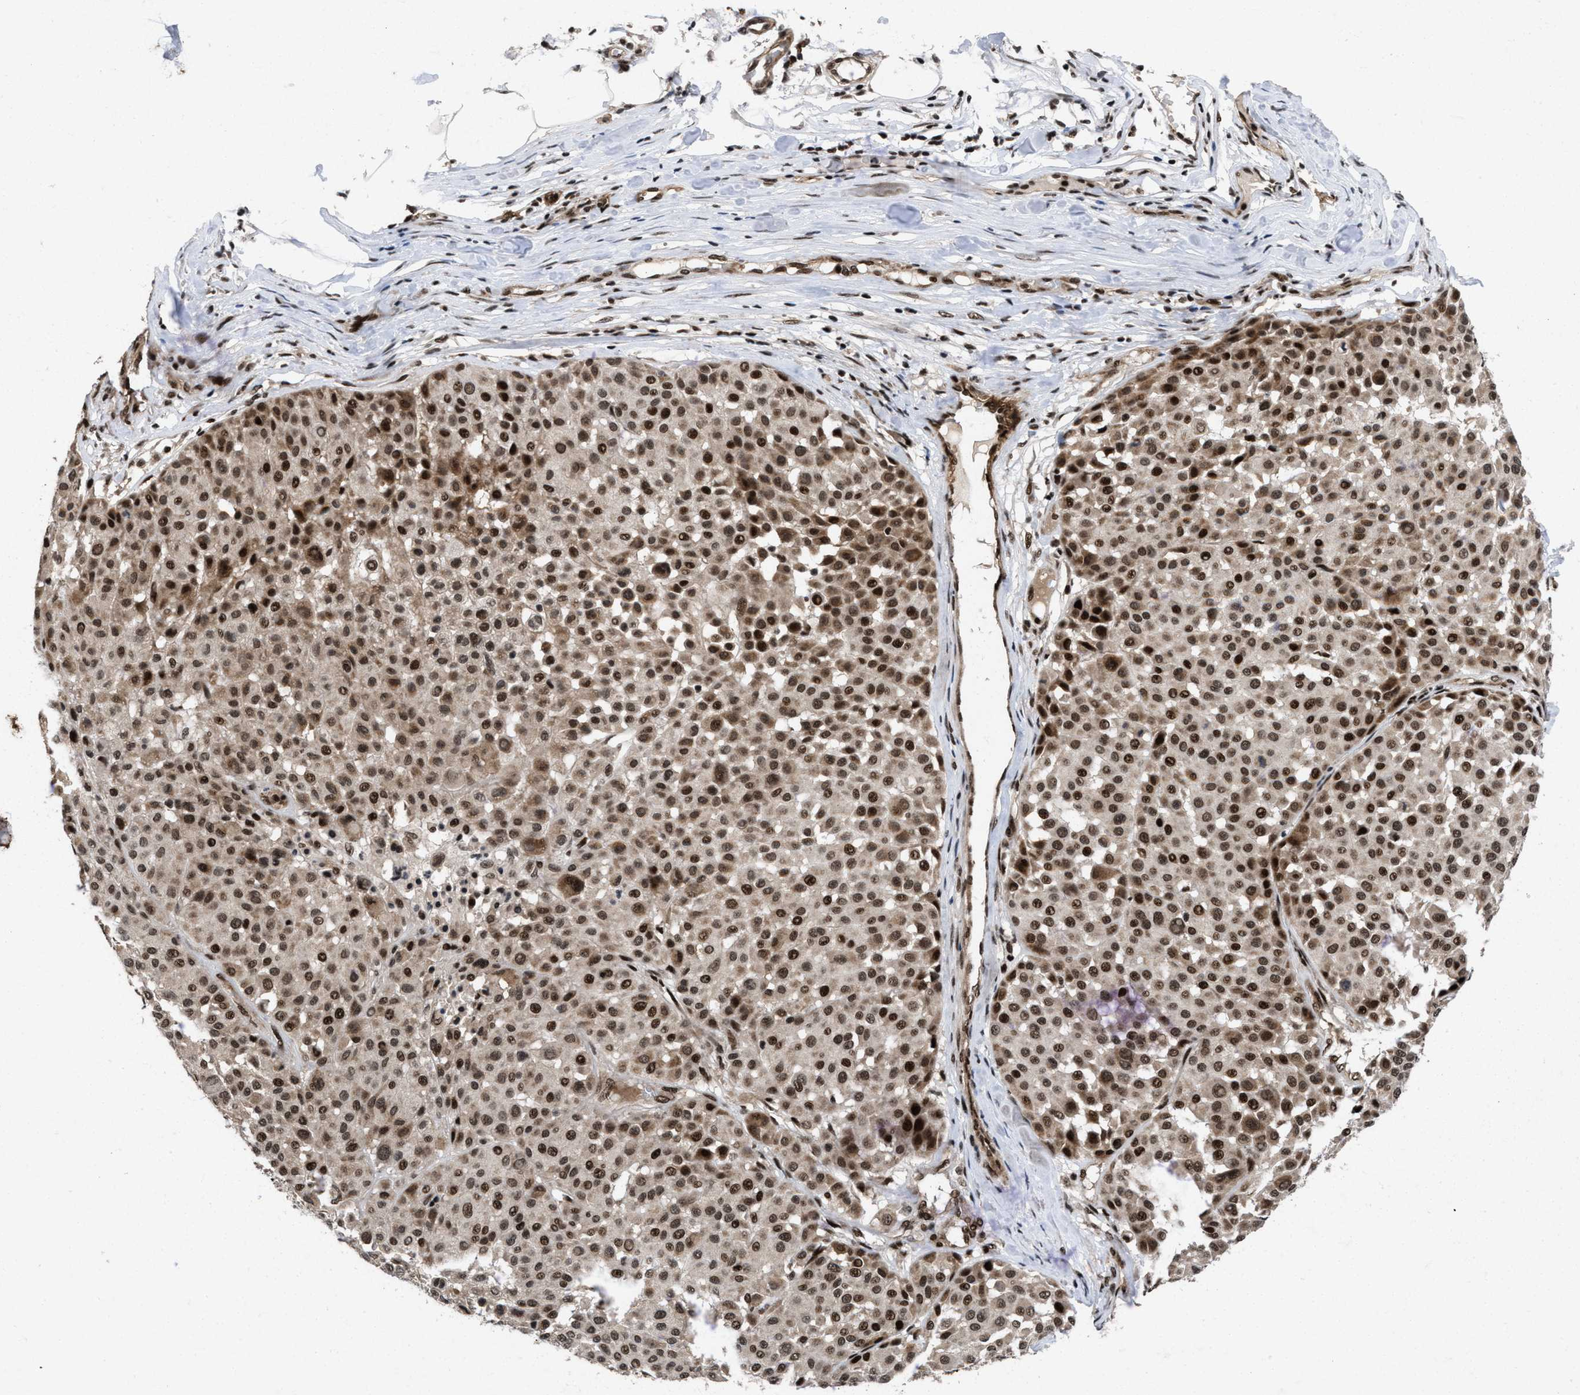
{"staining": {"intensity": "moderate", "quantity": ">75%", "location": "nuclear"}, "tissue": "melanoma", "cell_type": "Tumor cells", "image_type": "cancer", "snomed": [{"axis": "morphology", "description": "Malignant melanoma, Metastatic site"}, {"axis": "topography", "description": "Soft tissue"}], "caption": "This is a micrograph of immunohistochemistry (IHC) staining of malignant melanoma (metastatic site), which shows moderate positivity in the nuclear of tumor cells.", "gene": "WIZ", "patient": {"sex": "male", "age": 41}}